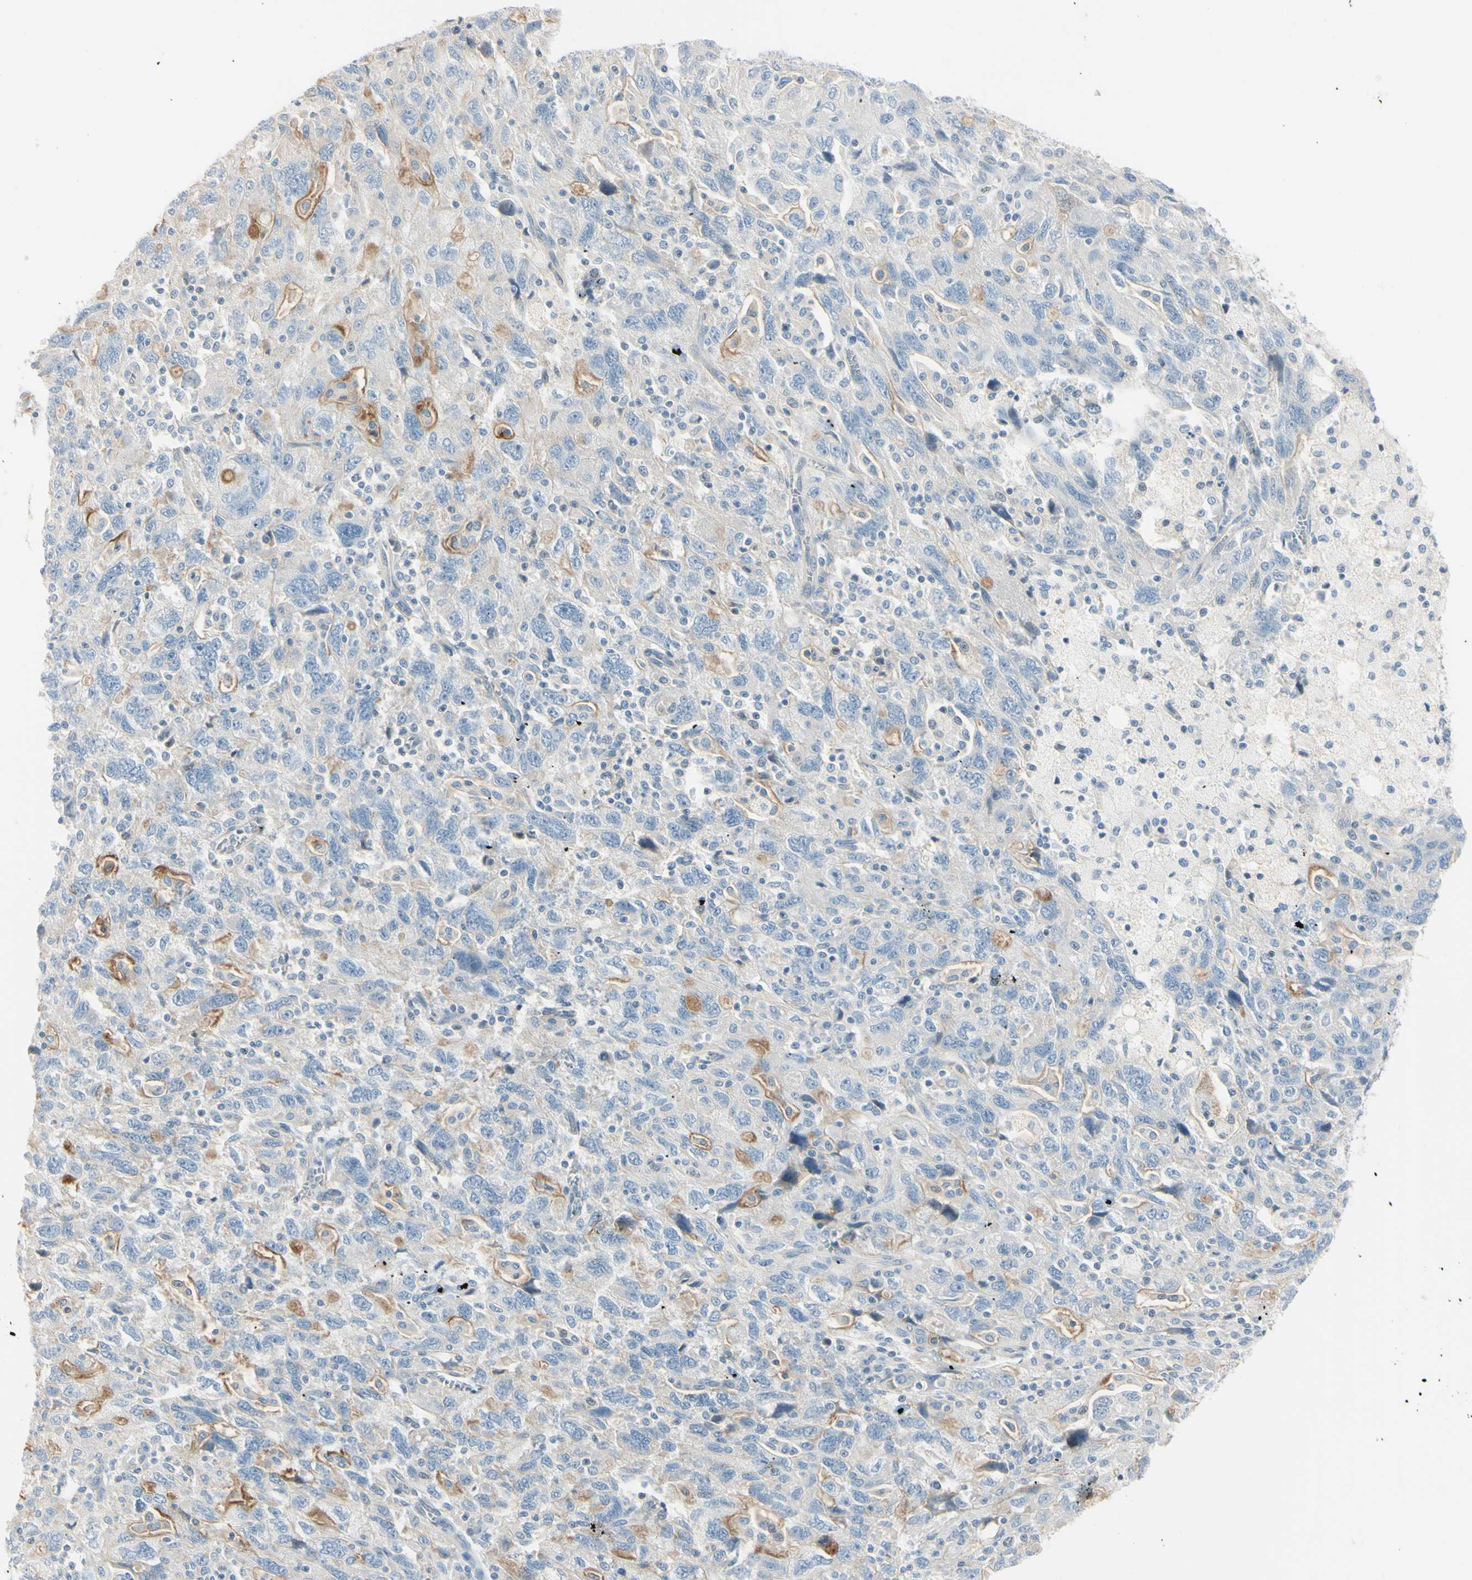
{"staining": {"intensity": "moderate", "quantity": "<25%", "location": "cytoplasmic/membranous"}, "tissue": "ovarian cancer", "cell_type": "Tumor cells", "image_type": "cancer", "snomed": [{"axis": "morphology", "description": "Carcinoma, NOS"}, {"axis": "morphology", "description": "Cystadenocarcinoma, serous, NOS"}, {"axis": "topography", "description": "Ovary"}], "caption": "This image demonstrates IHC staining of human ovarian carcinoma, with low moderate cytoplasmic/membranous positivity in approximately <25% of tumor cells.", "gene": "ASB9", "patient": {"sex": "female", "age": 69}}